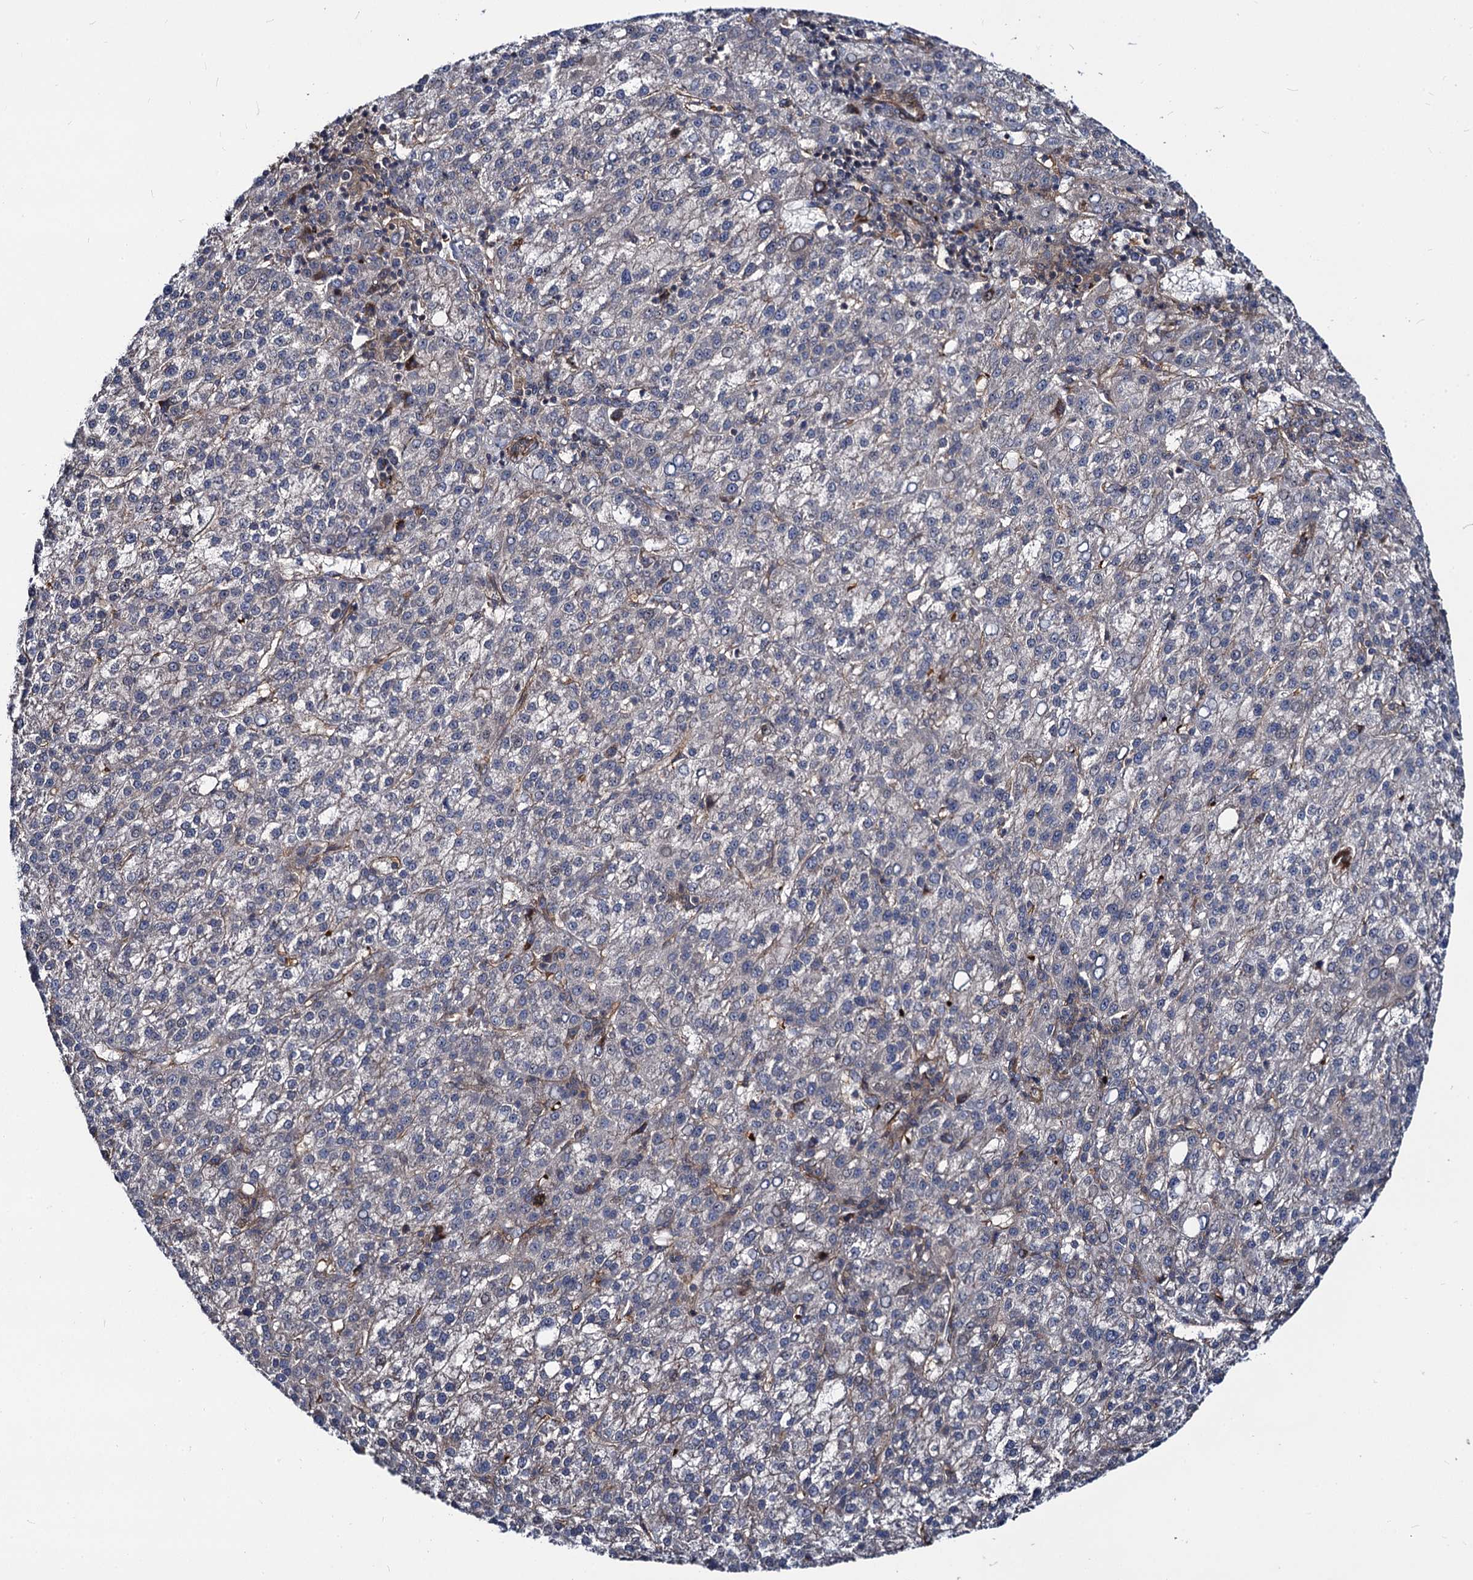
{"staining": {"intensity": "negative", "quantity": "none", "location": "none"}, "tissue": "liver cancer", "cell_type": "Tumor cells", "image_type": "cancer", "snomed": [{"axis": "morphology", "description": "Carcinoma, Hepatocellular, NOS"}, {"axis": "topography", "description": "Liver"}], "caption": "The immunohistochemistry (IHC) photomicrograph has no significant positivity in tumor cells of liver cancer tissue. The staining was performed using DAB (3,3'-diaminobenzidine) to visualize the protein expression in brown, while the nuclei were stained in blue with hematoxylin (Magnification: 20x).", "gene": "KXD1", "patient": {"sex": "female", "age": 58}}